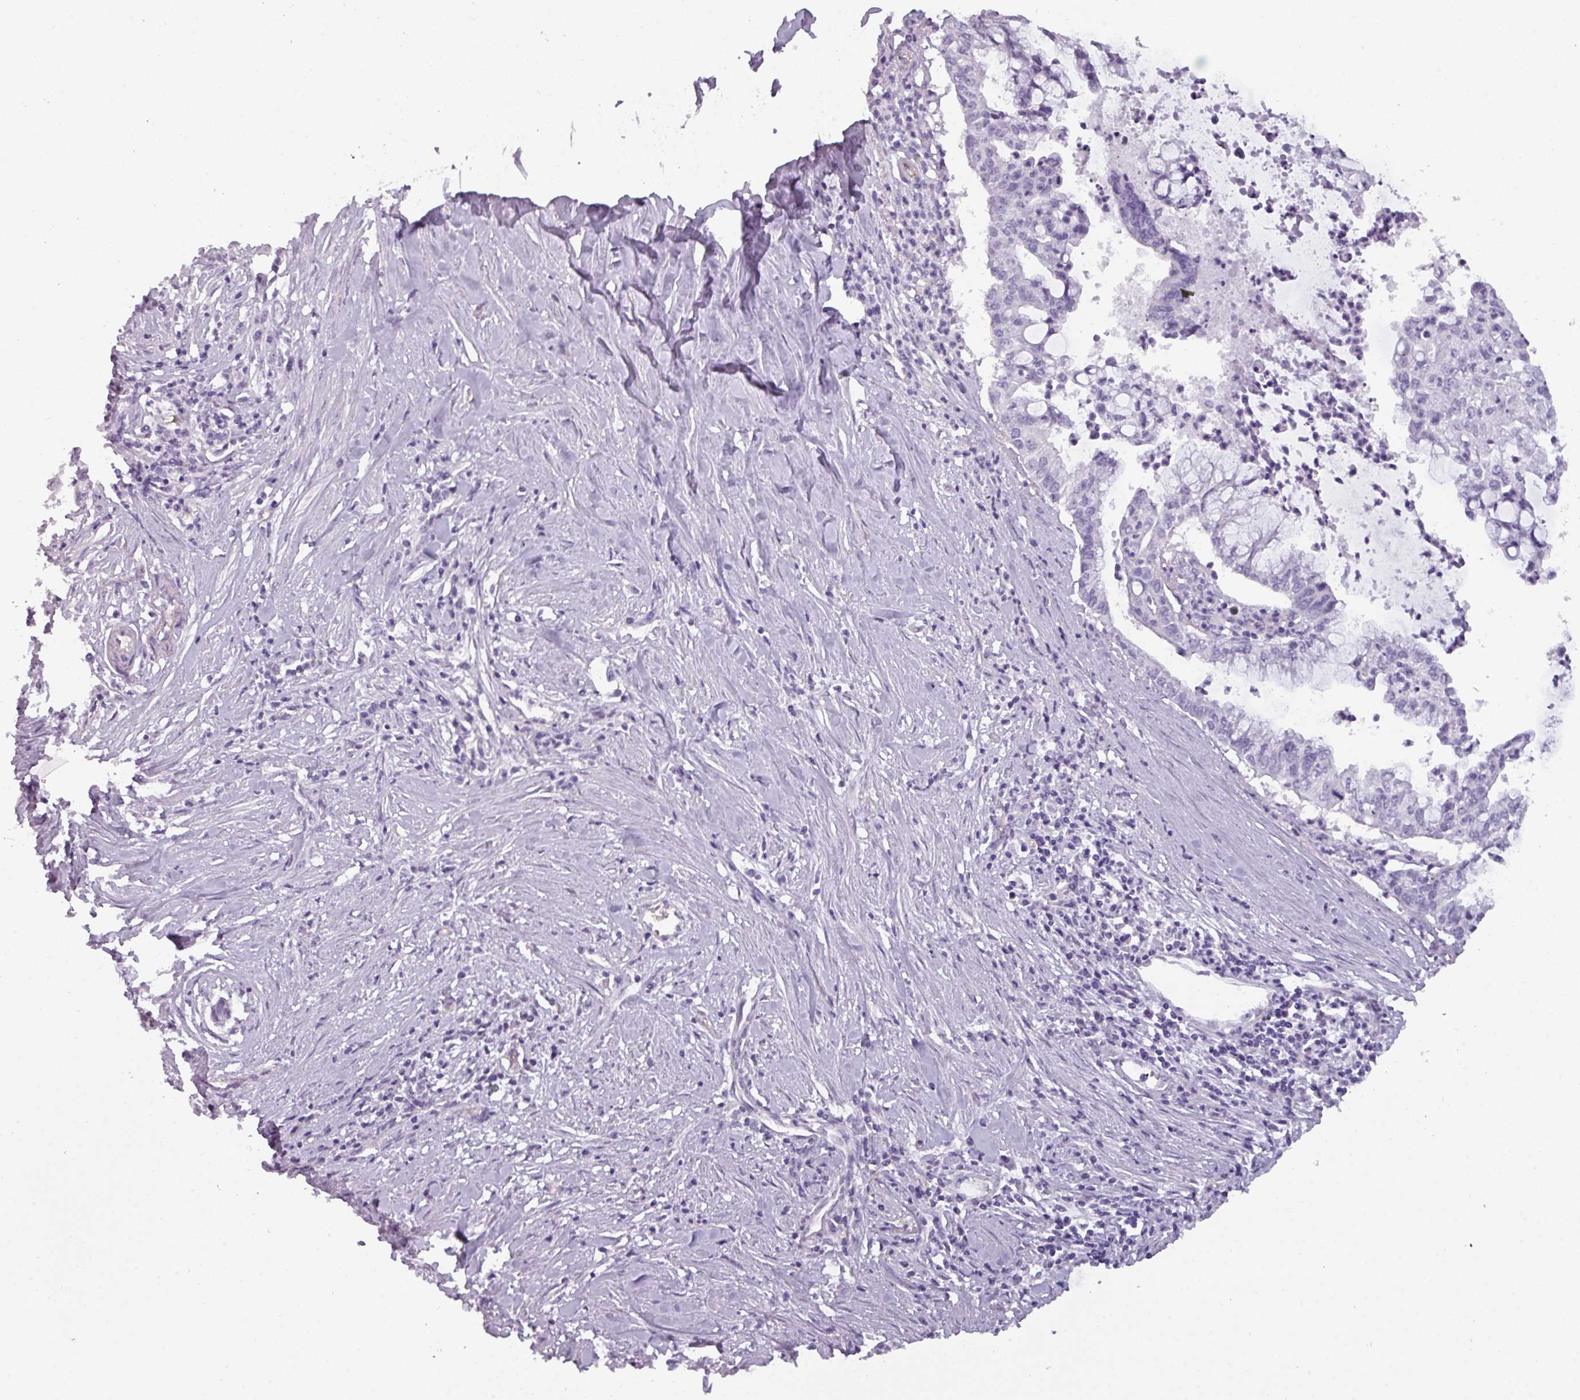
{"staining": {"intensity": "negative", "quantity": "none", "location": "none"}, "tissue": "pancreatic cancer", "cell_type": "Tumor cells", "image_type": "cancer", "snomed": [{"axis": "morphology", "description": "Adenocarcinoma, NOS"}, {"axis": "topography", "description": "Pancreas"}], "caption": "Immunohistochemical staining of pancreatic adenocarcinoma shows no significant staining in tumor cells.", "gene": "AREL1", "patient": {"sex": "male", "age": 73}}